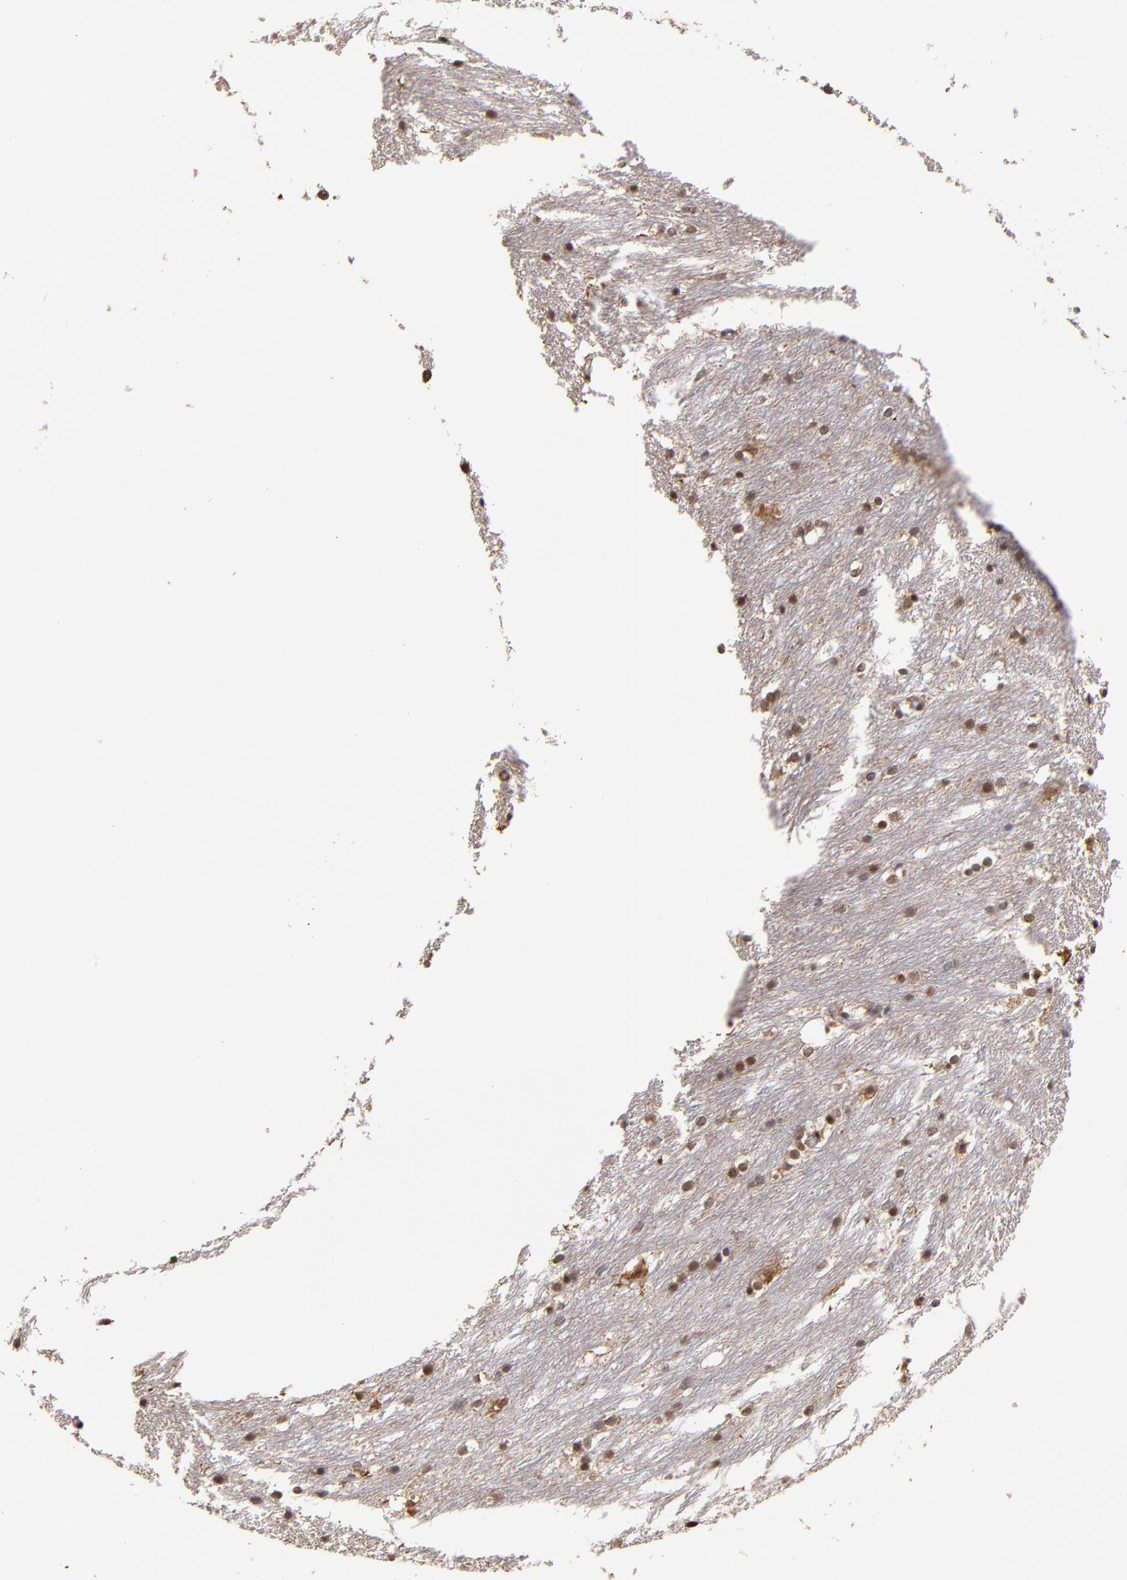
{"staining": {"intensity": "negative", "quantity": "none", "location": "none"}, "tissue": "caudate", "cell_type": "Glial cells", "image_type": "normal", "snomed": [{"axis": "morphology", "description": "Normal tissue, NOS"}, {"axis": "topography", "description": "Lateral ventricle wall"}], "caption": "Protein analysis of unremarkable caudate demonstrates no significant staining in glial cells. (DAB immunohistochemistry, high magnification).", "gene": "PSMD10", "patient": {"sex": "female", "age": 19}}